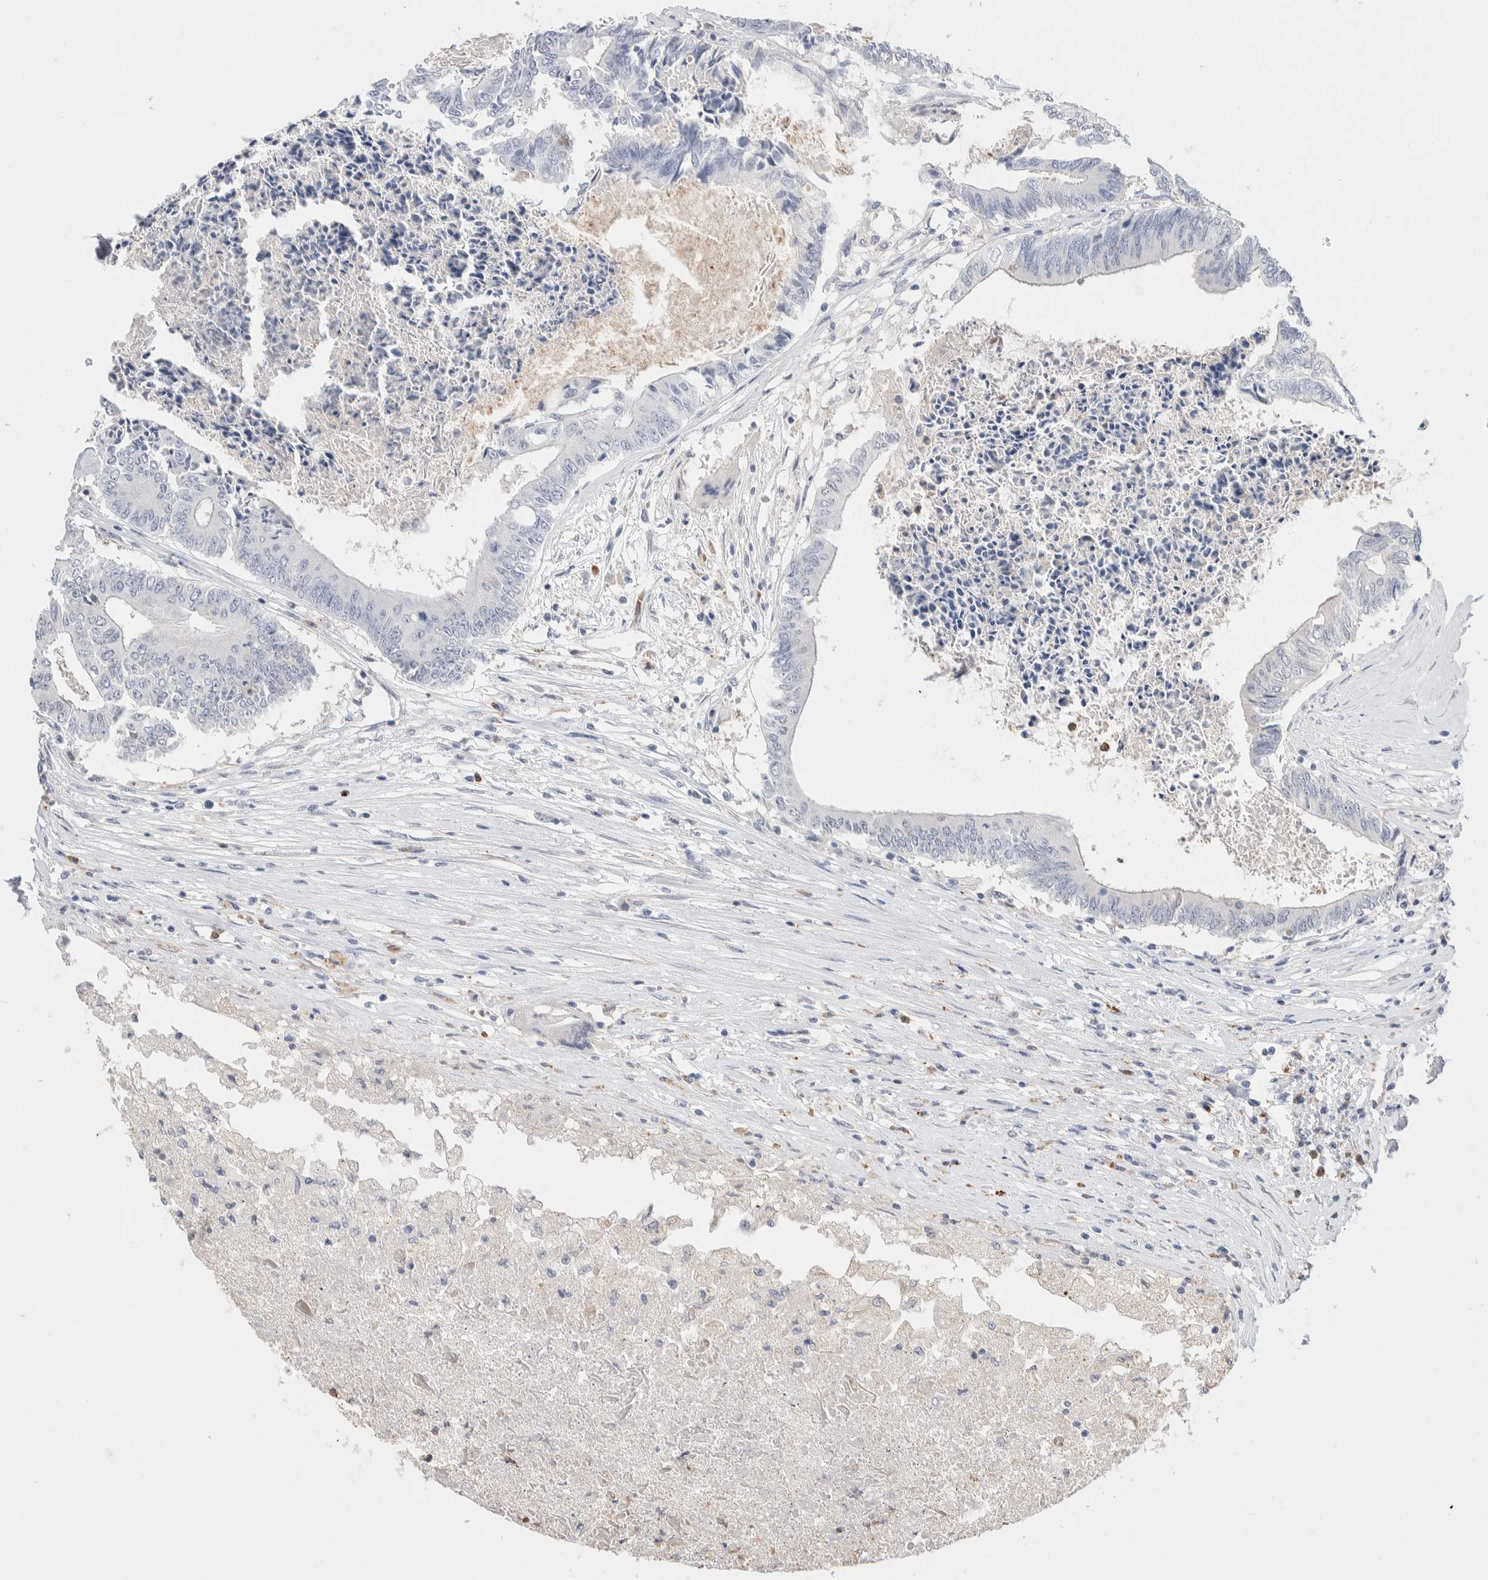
{"staining": {"intensity": "negative", "quantity": "none", "location": "none"}, "tissue": "colorectal cancer", "cell_type": "Tumor cells", "image_type": "cancer", "snomed": [{"axis": "morphology", "description": "Adenocarcinoma, NOS"}, {"axis": "topography", "description": "Rectum"}], "caption": "DAB immunohistochemical staining of colorectal adenocarcinoma displays no significant staining in tumor cells.", "gene": "FFAR2", "patient": {"sex": "male", "age": 63}}